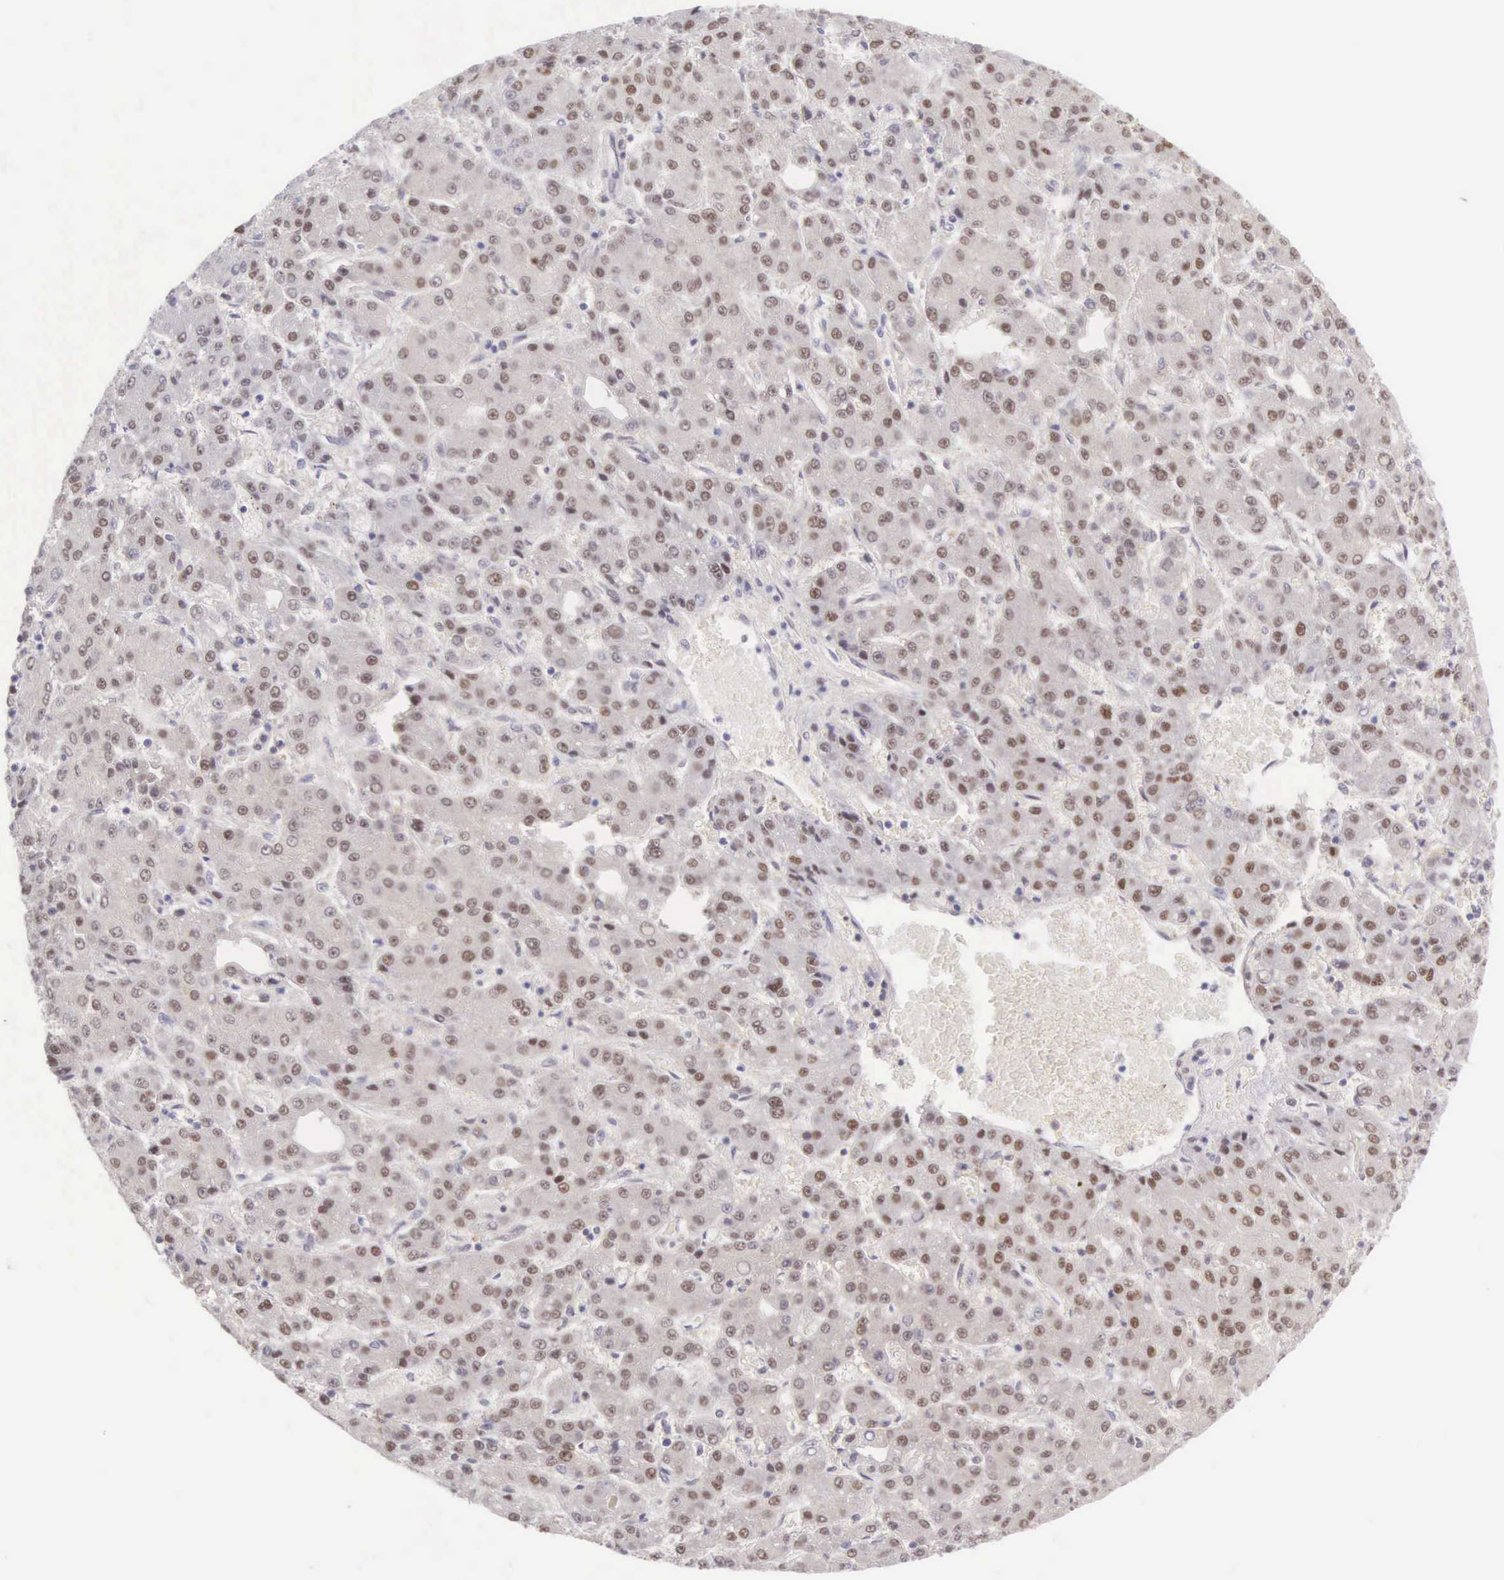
{"staining": {"intensity": "moderate", "quantity": "25%-75%", "location": "nuclear"}, "tissue": "liver cancer", "cell_type": "Tumor cells", "image_type": "cancer", "snomed": [{"axis": "morphology", "description": "Carcinoma, Hepatocellular, NOS"}, {"axis": "topography", "description": "Liver"}], "caption": "Immunohistochemistry micrograph of human liver cancer stained for a protein (brown), which reveals medium levels of moderate nuclear positivity in about 25%-75% of tumor cells.", "gene": "CCDC117", "patient": {"sex": "male", "age": 69}}